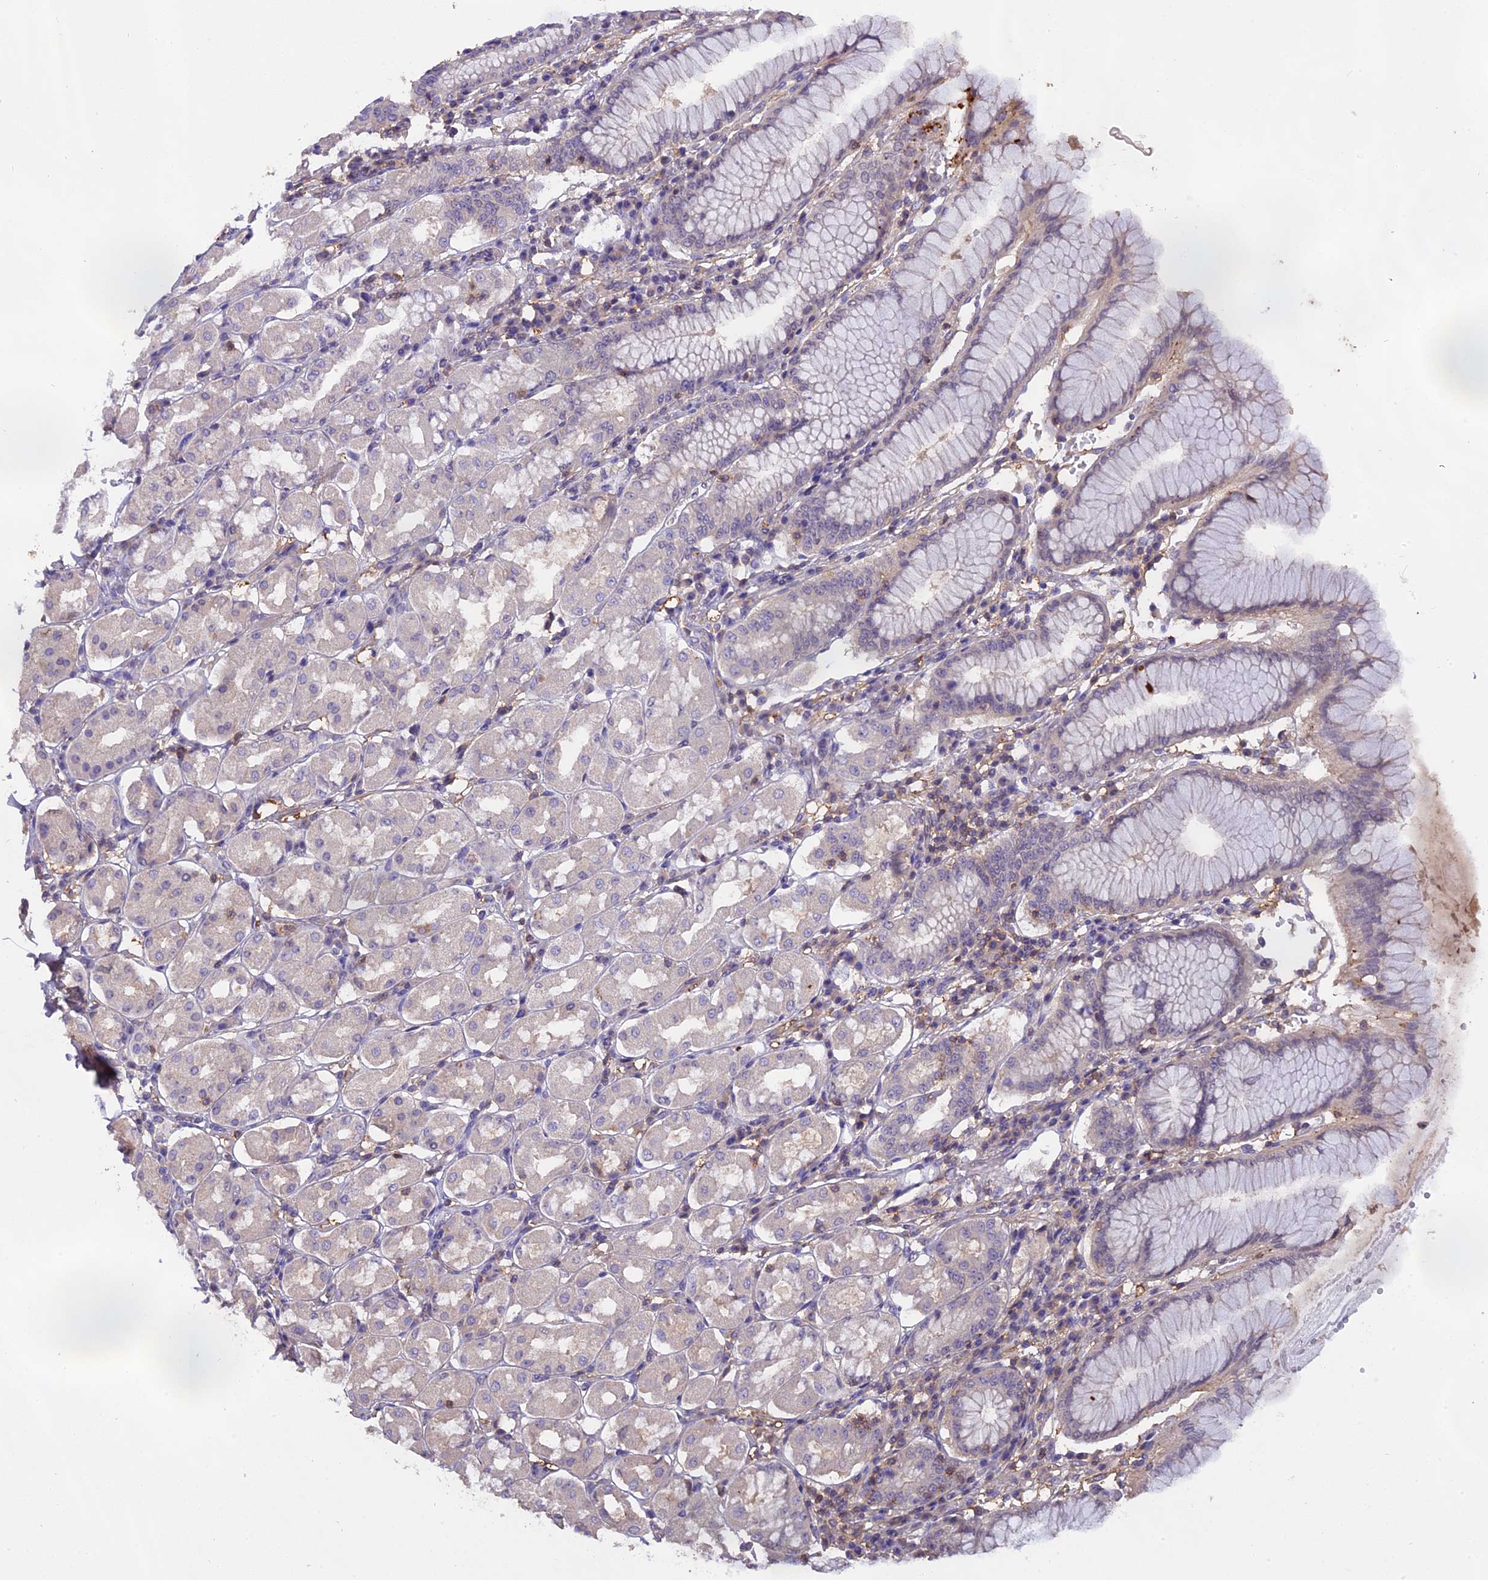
{"staining": {"intensity": "negative", "quantity": "none", "location": "none"}, "tissue": "stomach", "cell_type": "Glandular cells", "image_type": "normal", "snomed": [{"axis": "morphology", "description": "Normal tissue, NOS"}, {"axis": "topography", "description": "Stomach"}, {"axis": "topography", "description": "Stomach, lower"}], "caption": "Immunohistochemistry (IHC) of unremarkable stomach reveals no expression in glandular cells.", "gene": "CFAP119", "patient": {"sex": "female", "age": 56}}